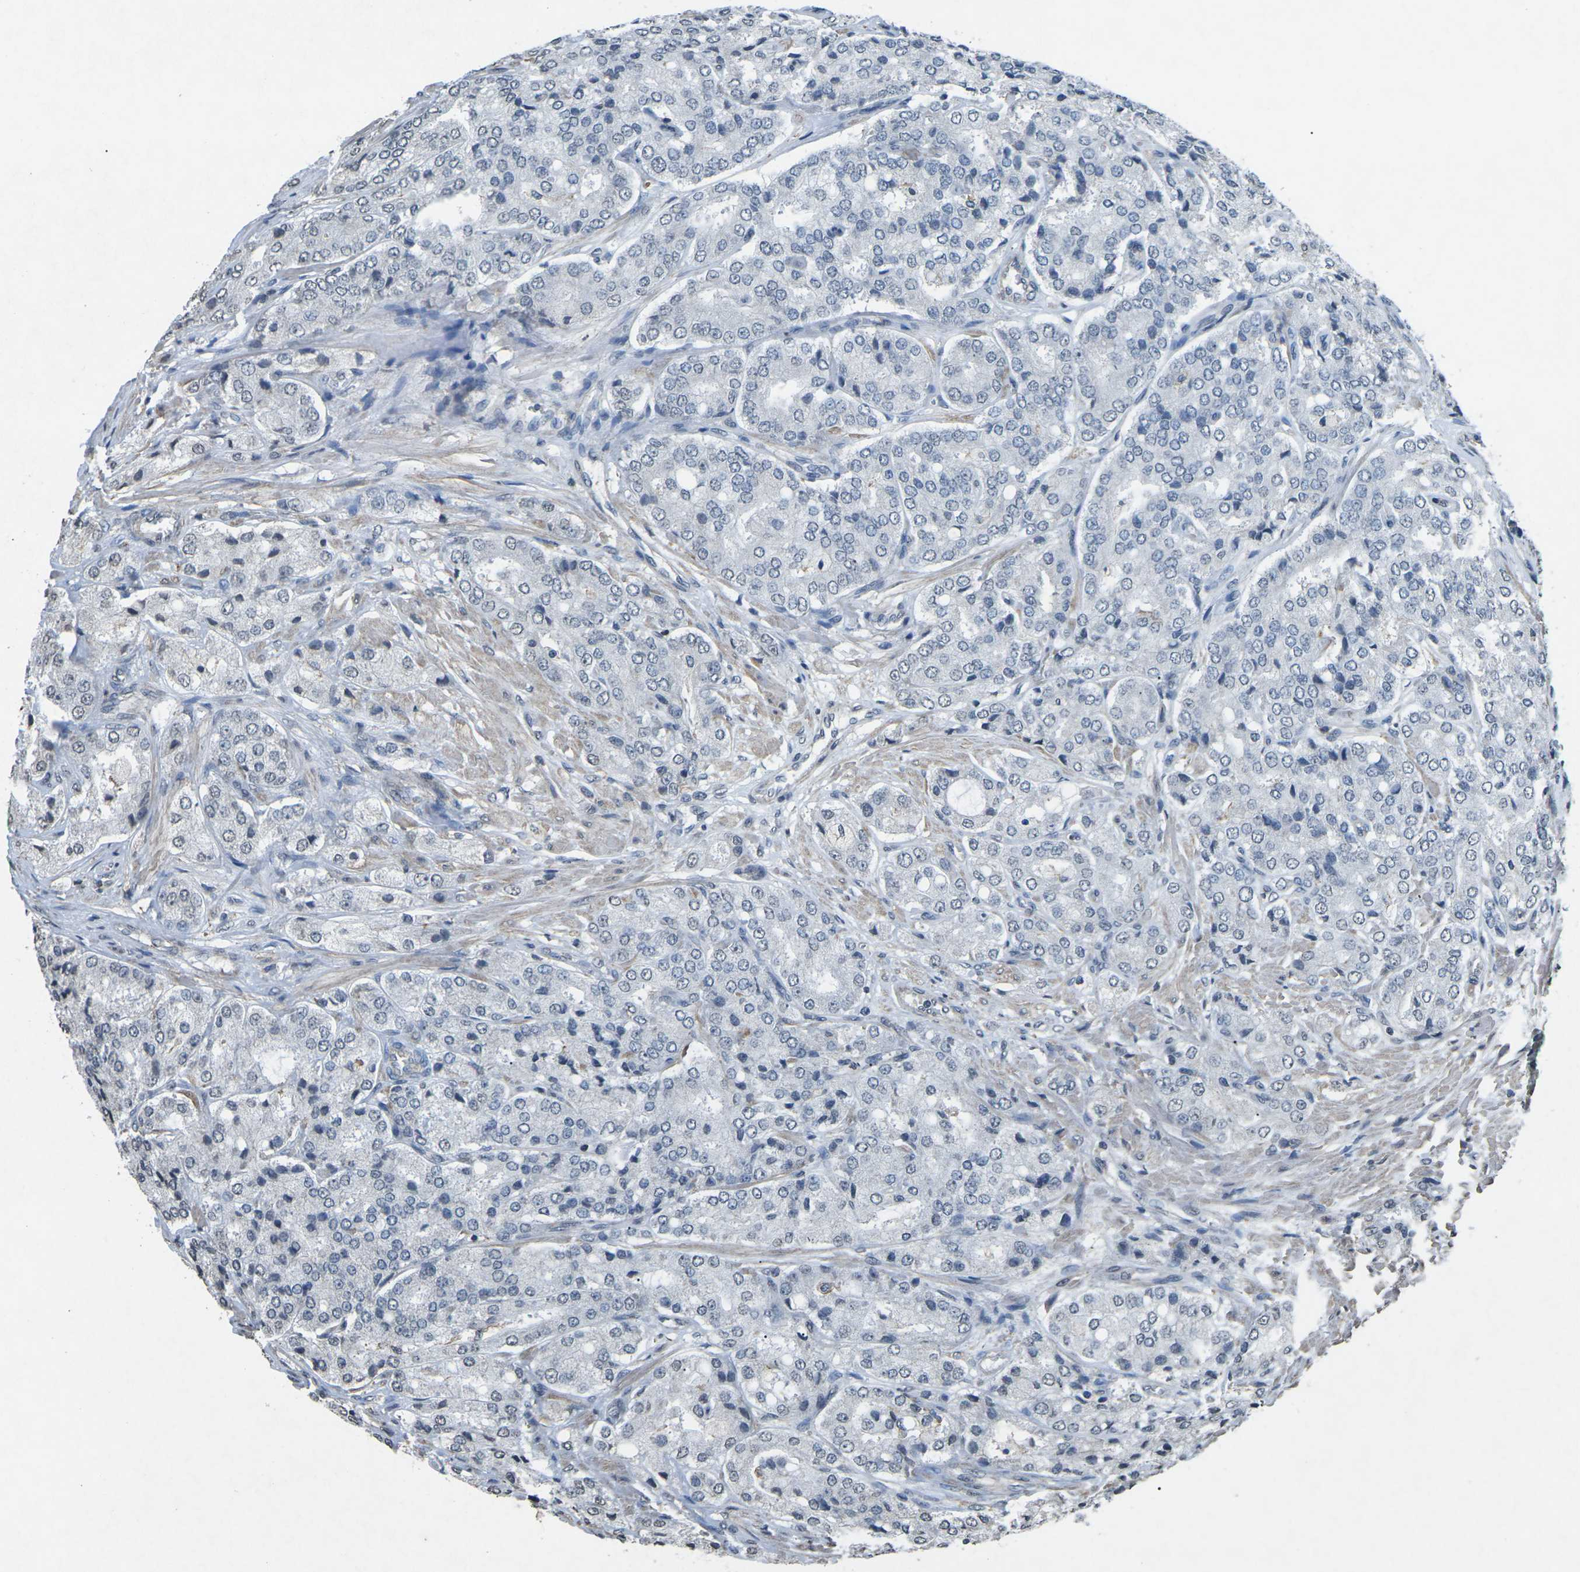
{"staining": {"intensity": "negative", "quantity": "none", "location": "none"}, "tissue": "prostate cancer", "cell_type": "Tumor cells", "image_type": "cancer", "snomed": [{"axis": "morphology", "description": "Adenocarcinoma, High grade"}, {"axis": "topography", "description": "Prostate"}], "caption": "High magnification brightfield microscopy of prostate cancer (adenocarcinoma (high-grade)) stained with DAB (3,3'-diaminobenzidine) (brown) and counterstained with hematoxylin (blue): tumor cells show no significant positivity.", "gene": "TFR2", "patient": {"sex": "male", "age": 65}}